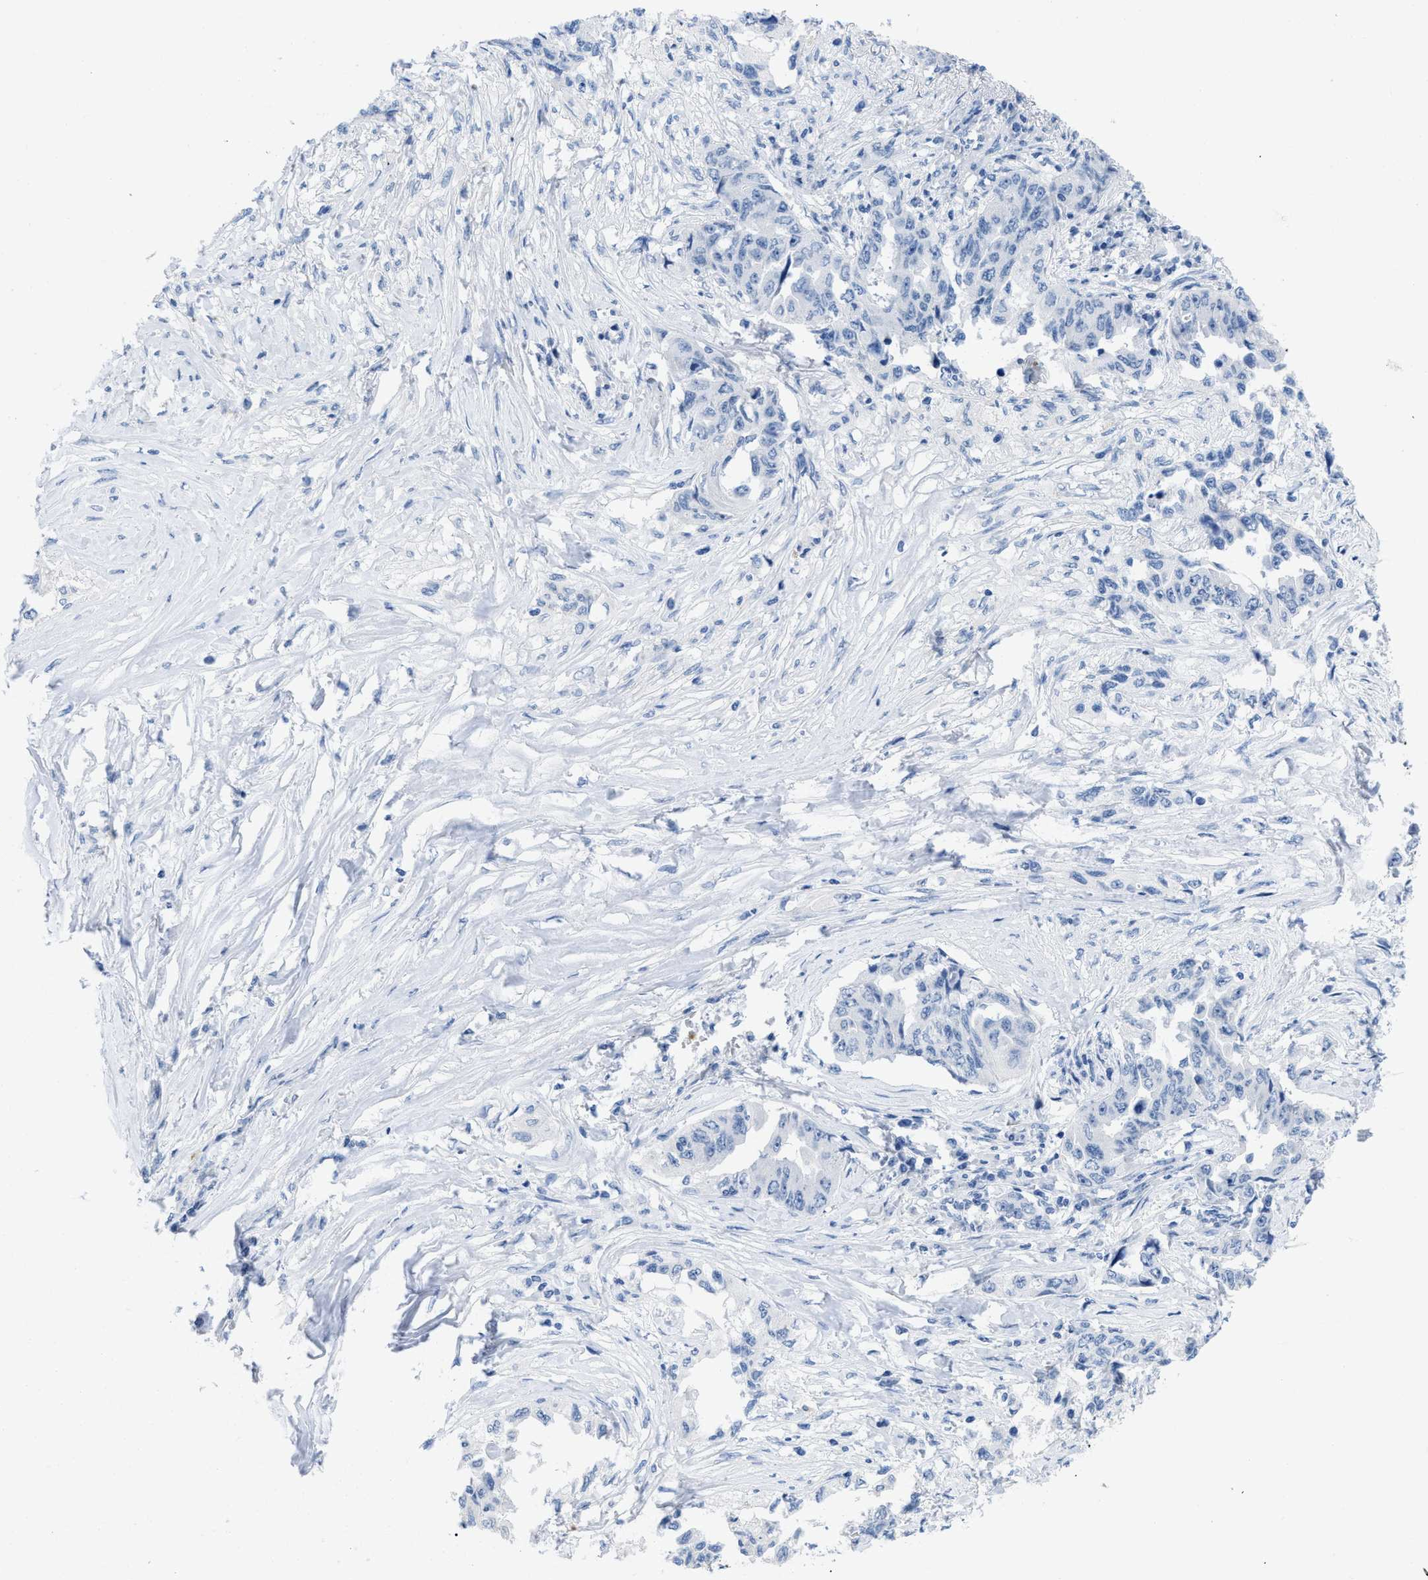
{"staining": {"intensity": "negative", "quantity": "none", "location": "none"}, "tissue": "lung cancer", "cell_type": "Tumor cells", "image_type": "cancer", "snomed": [{"axis": "morphology", "description": "Adenocarcinoma, NOS"}, {"axis": "topography", "description": "Lung"}], "caption": "Immunohistochemical staining of human adenocarcinoma (lung) exhibits no significant positivity in tumor cells. The staining is performed using DAB brown chromogen with nuclei counter-stained in using hematoxylin.", "gene": "CR1", "patient": {"sex": "female", "age": 51}}